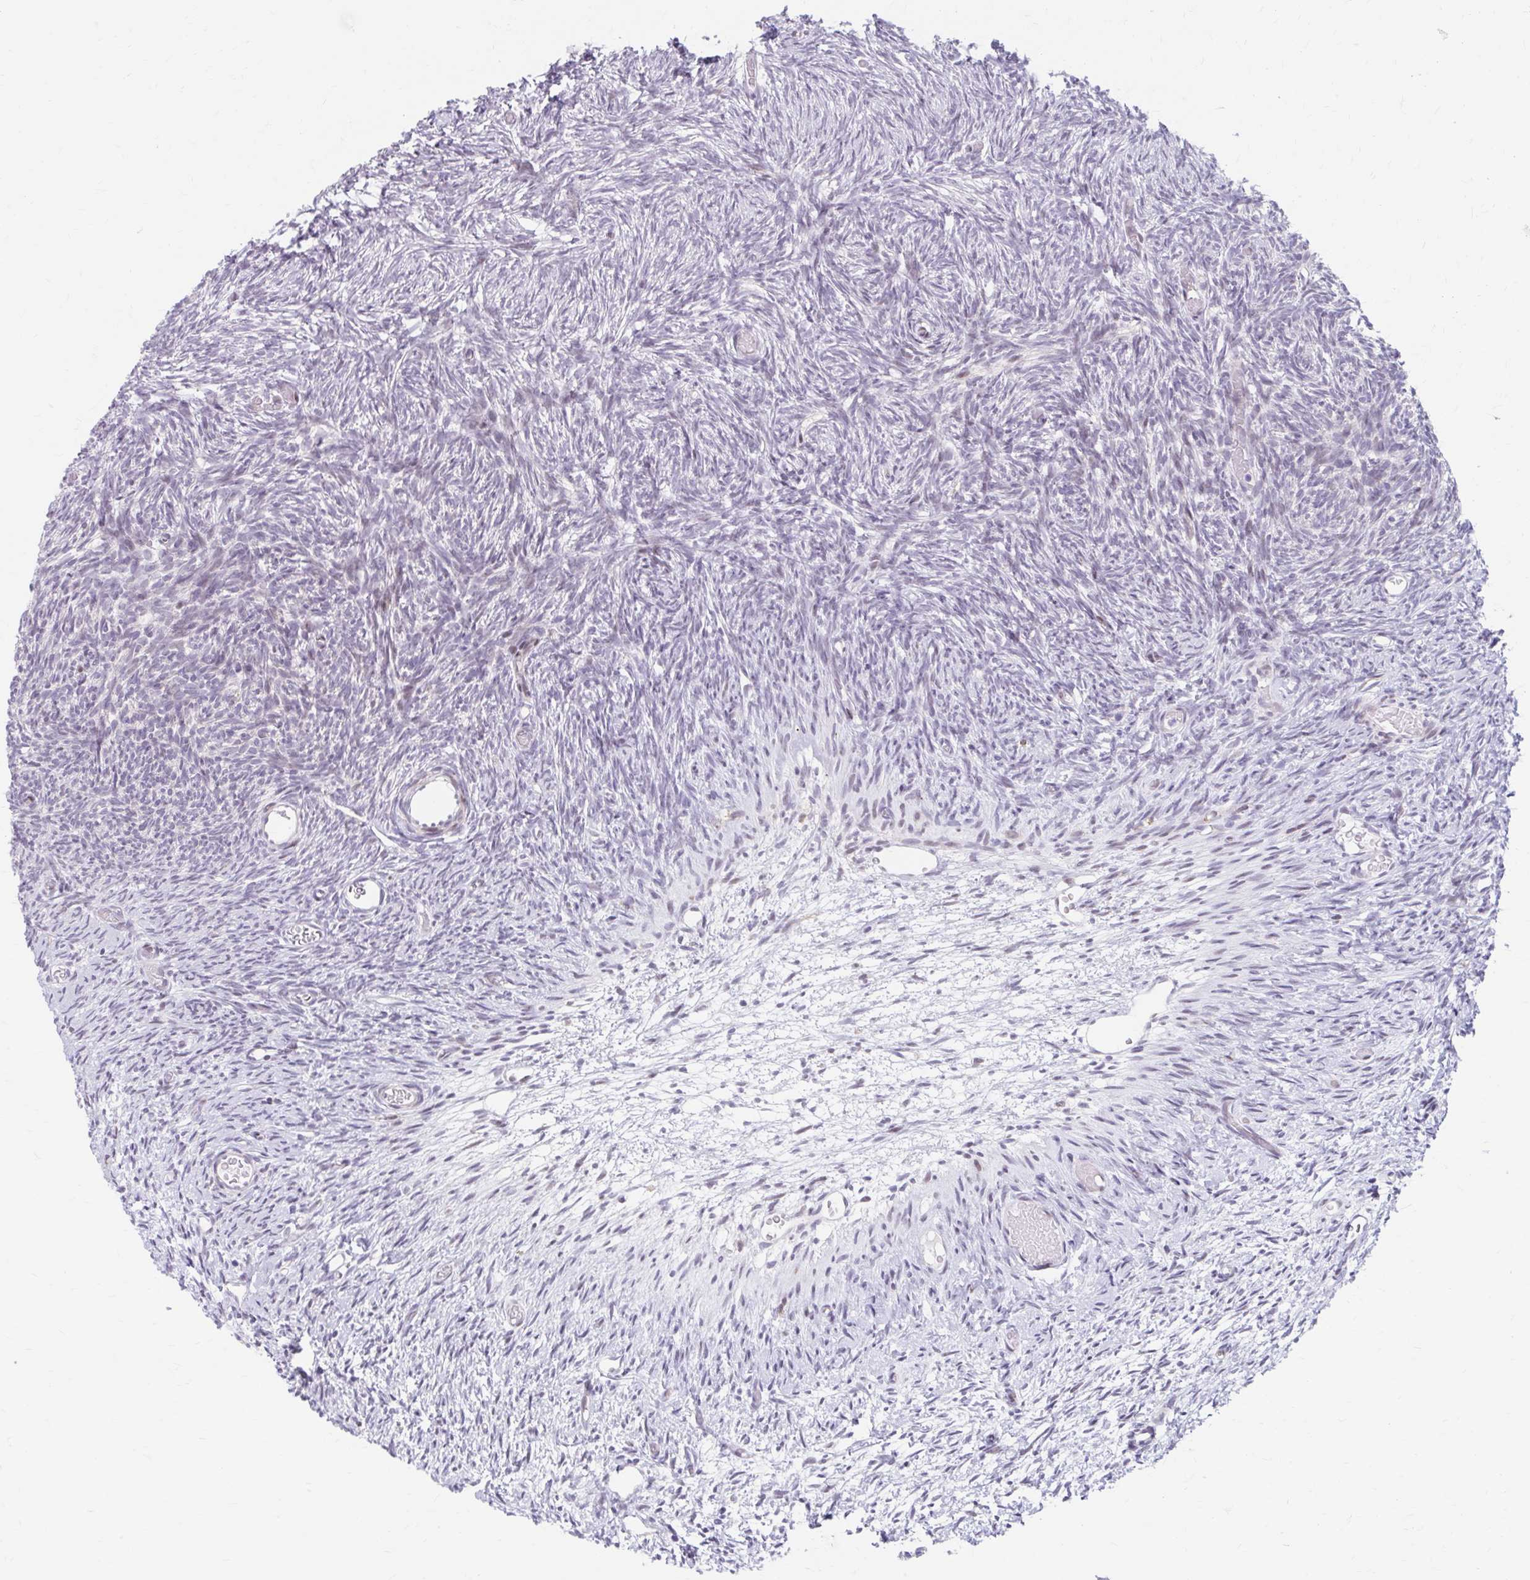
{"staining": {"intensity": "weak", "quantity": "25%-75%", "location": "cytoplasmic/membranous"}, "tissue": "ovary", "cell_type": "Follicle cells", "image_type": "normal", "snomed": [{"axis": "morphology", "description": "Normal tissue, NOS"}, {"axis": "topography", "description": "Ovary"}], "caption": "This photomicrograph exhibits IHC staining of benign human ovary, with low weak cytoplasmic/membranous positivity in approximately 25%-75% of follicle cells.", "gene": "BEAN1", "patient": {"sex": "female", "age": 39}}